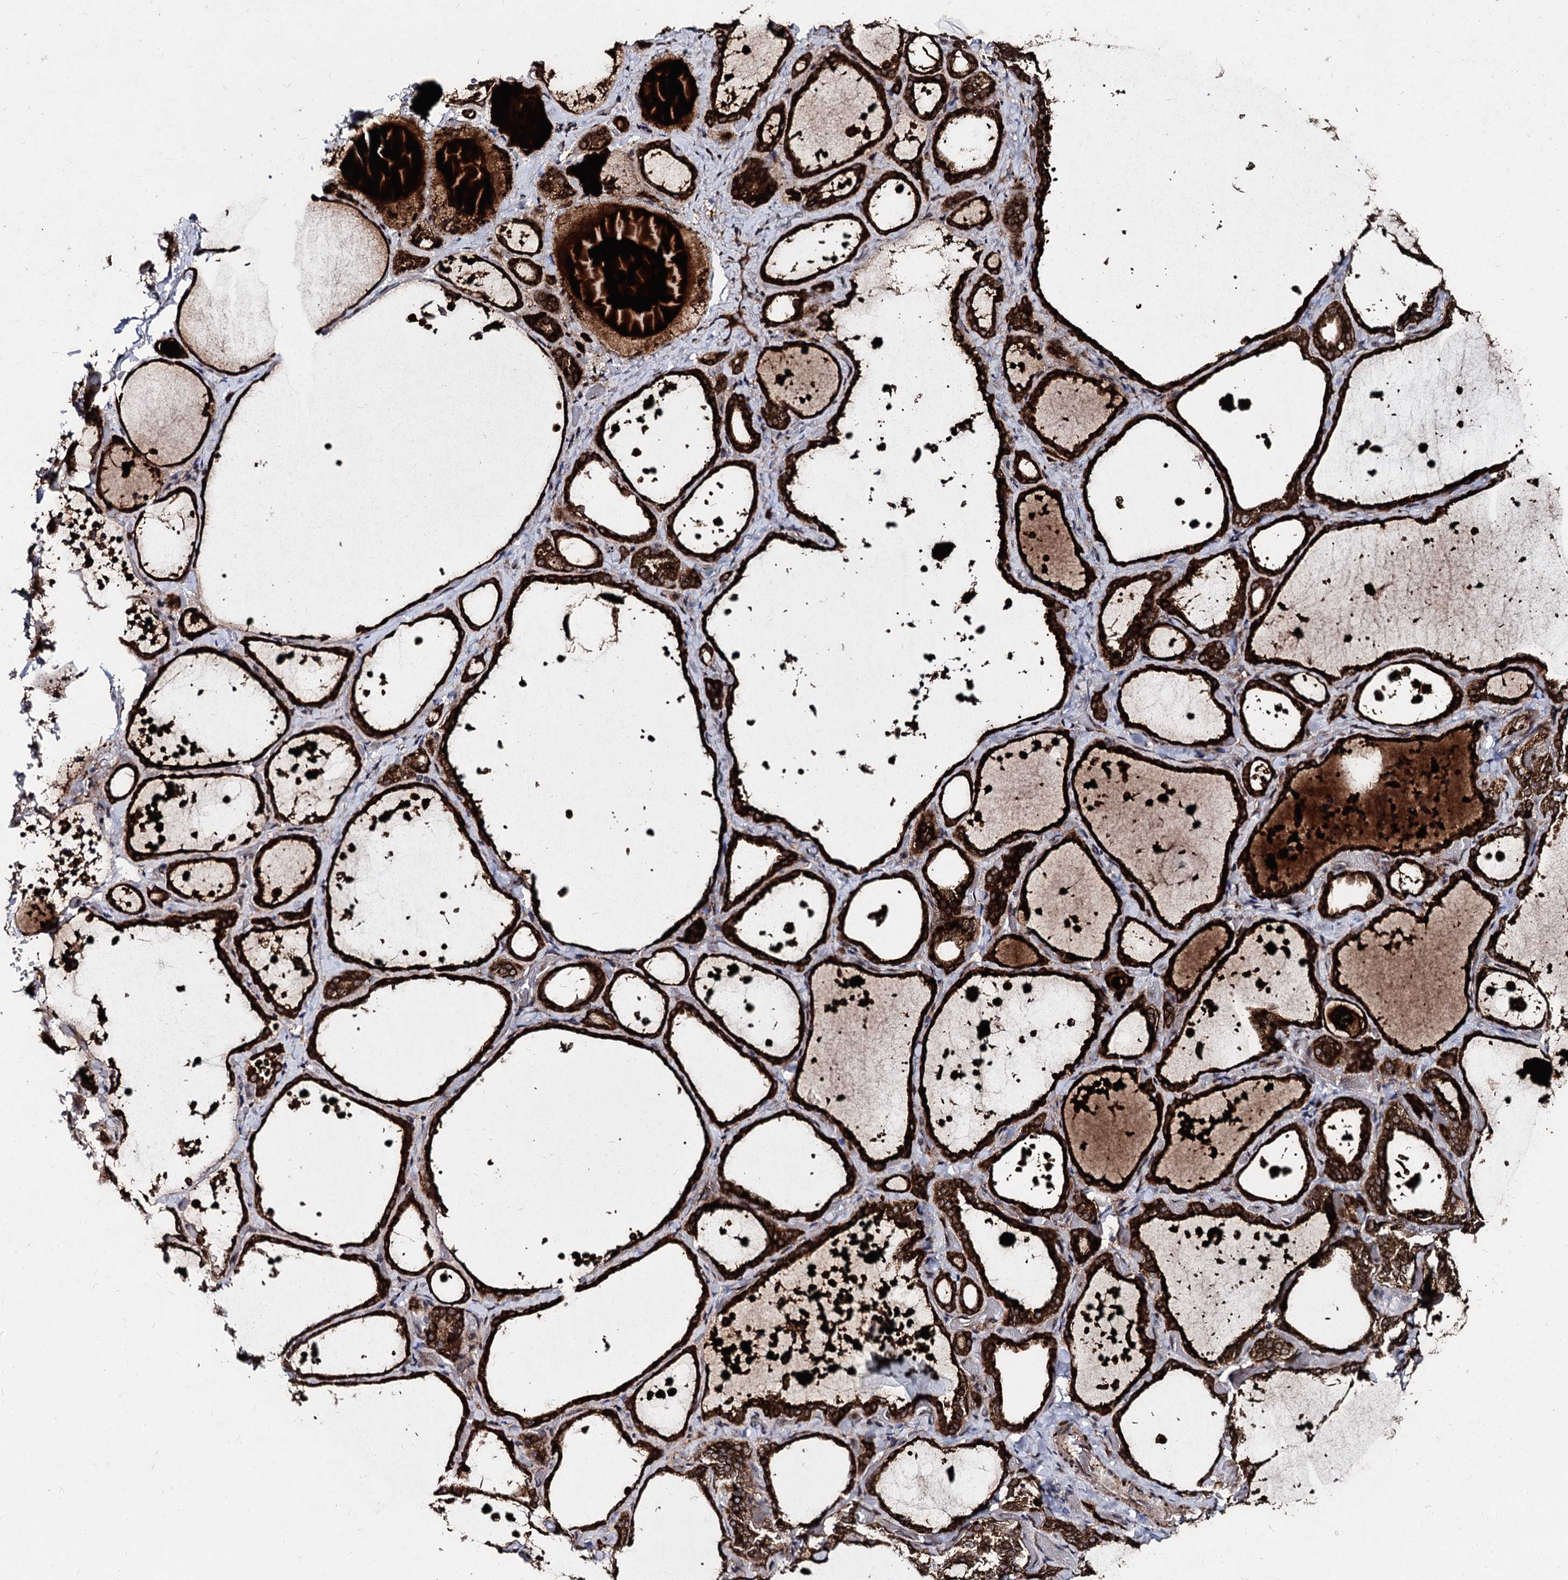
{"staining": {"intensity": "strong", "quantity": ">75%", "location": "cytoplasmic/membranous"}, "tissue": "thyroid gland", "cell_type": "Glandular cells", "image_type": "normal", "snomed": [{"axis": "morphology", "description": "Normal tissue, NOS"}, {"axis": "topography", "description": "Thyroid gland"}], "caption": "Immunohistochemical staining of benign thyroid gland displays strong cytoplasmic/membranous protein staining in about >75% of glandular cells.", "gene": "BCL2L2", "patient": {"sex": "female", "age": 44}}